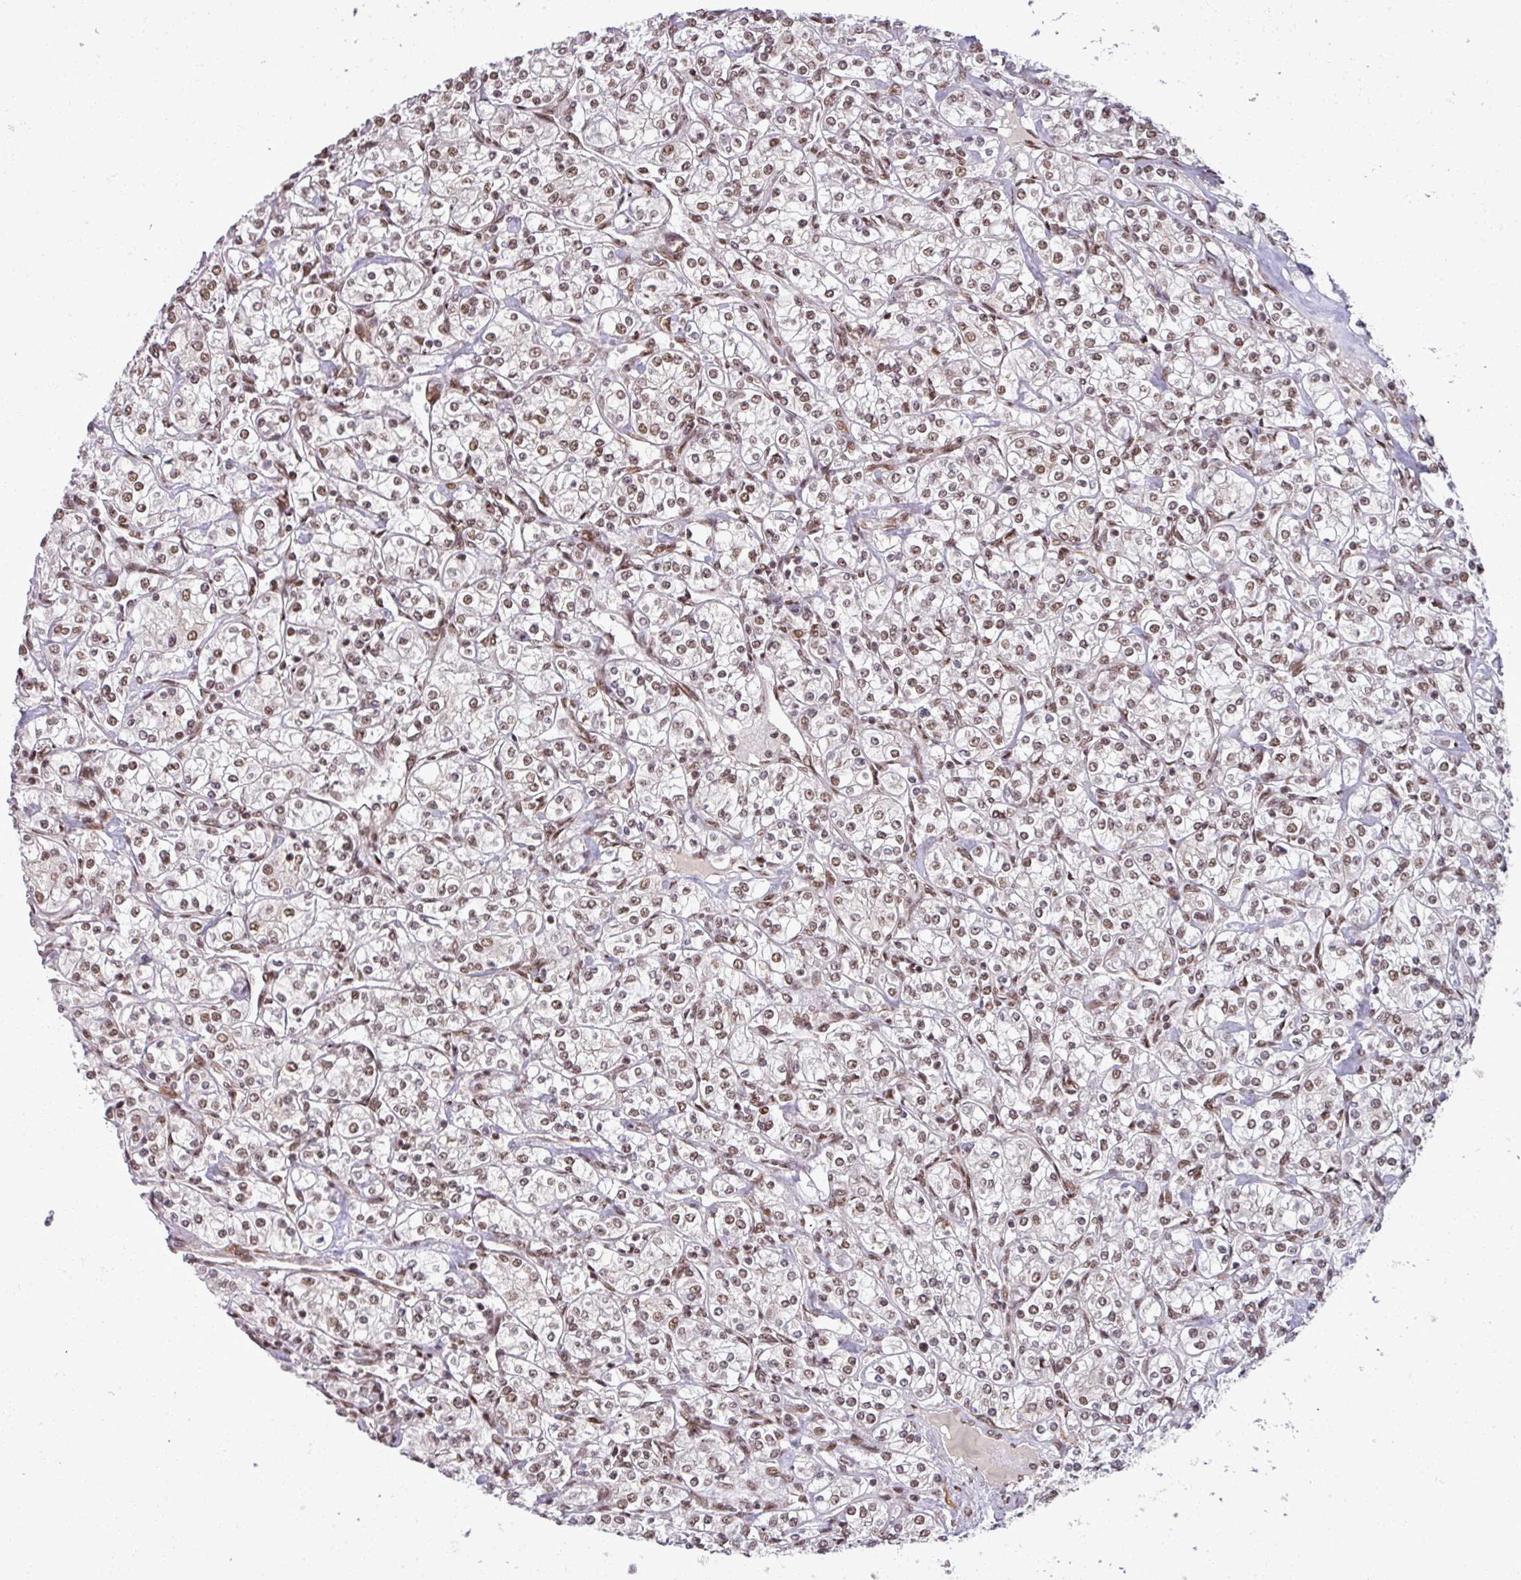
{"staining": {"intensity": "moderate", "quantity": ">75%", "location": "nuclear"}, "tissue": "renal cancer", "cell_type": "Tumor cells", "image_type": "cancer", "snomed": [{"axis": "morphology", "description": "Adenocarcinoma, NOS"}, {"axis": "topography", "description": "Kidney"}], "caption": "Immunohistochemical staining of renal adenocarcinoma shows medium levels of moderate nuclear staining in about >75% of tumor cells. (DAB IHC with brightfield microscopy, high magnification).", "gene": "PTPN20", "patient": {"sex": "male", "age": 77}}